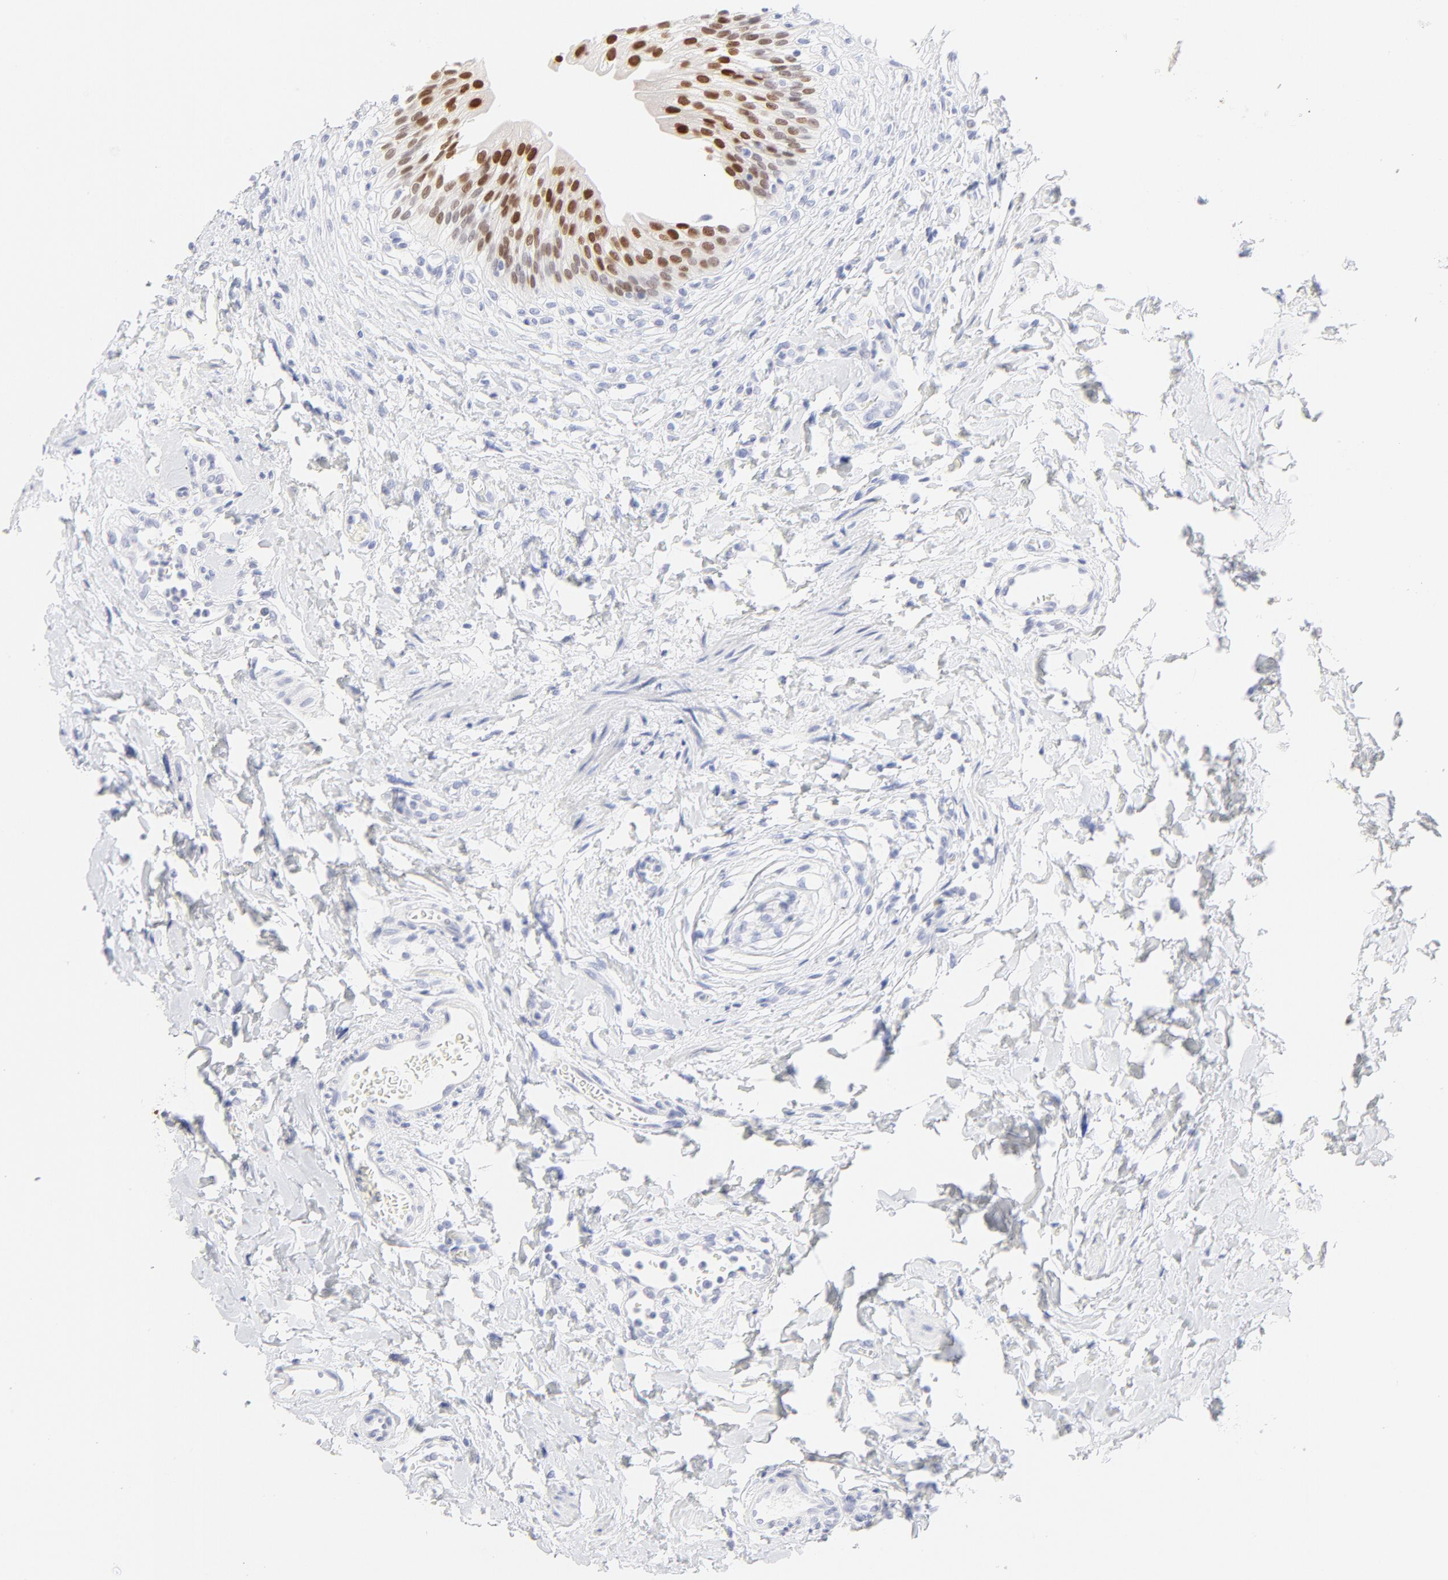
{"staining": {"intensity": "strong", "quantity": ">75%", "location": "nuclear"}, "tissue": "urinary bladder", "cell_type": "Urothelial cells", "image_type": "normal", "snomed": [{"axis": "morphology", "description": "Normal tissue, NOS"}, {"axis": "topography", "description": "Urinary bladder"}], "caption": "Protein positivity by immunohistochemistry shows strong nuclear expression in about >75% of urothelial cells in unremarkable urinary bladder. Using DAB (3,3'-diaminobenzidine) (brown) and hematoxylin (blue) stains, captured at high magnification using brightfield microscopy.", "gene": "ELF3", "patient": {"sex": "female", "age": 80}}